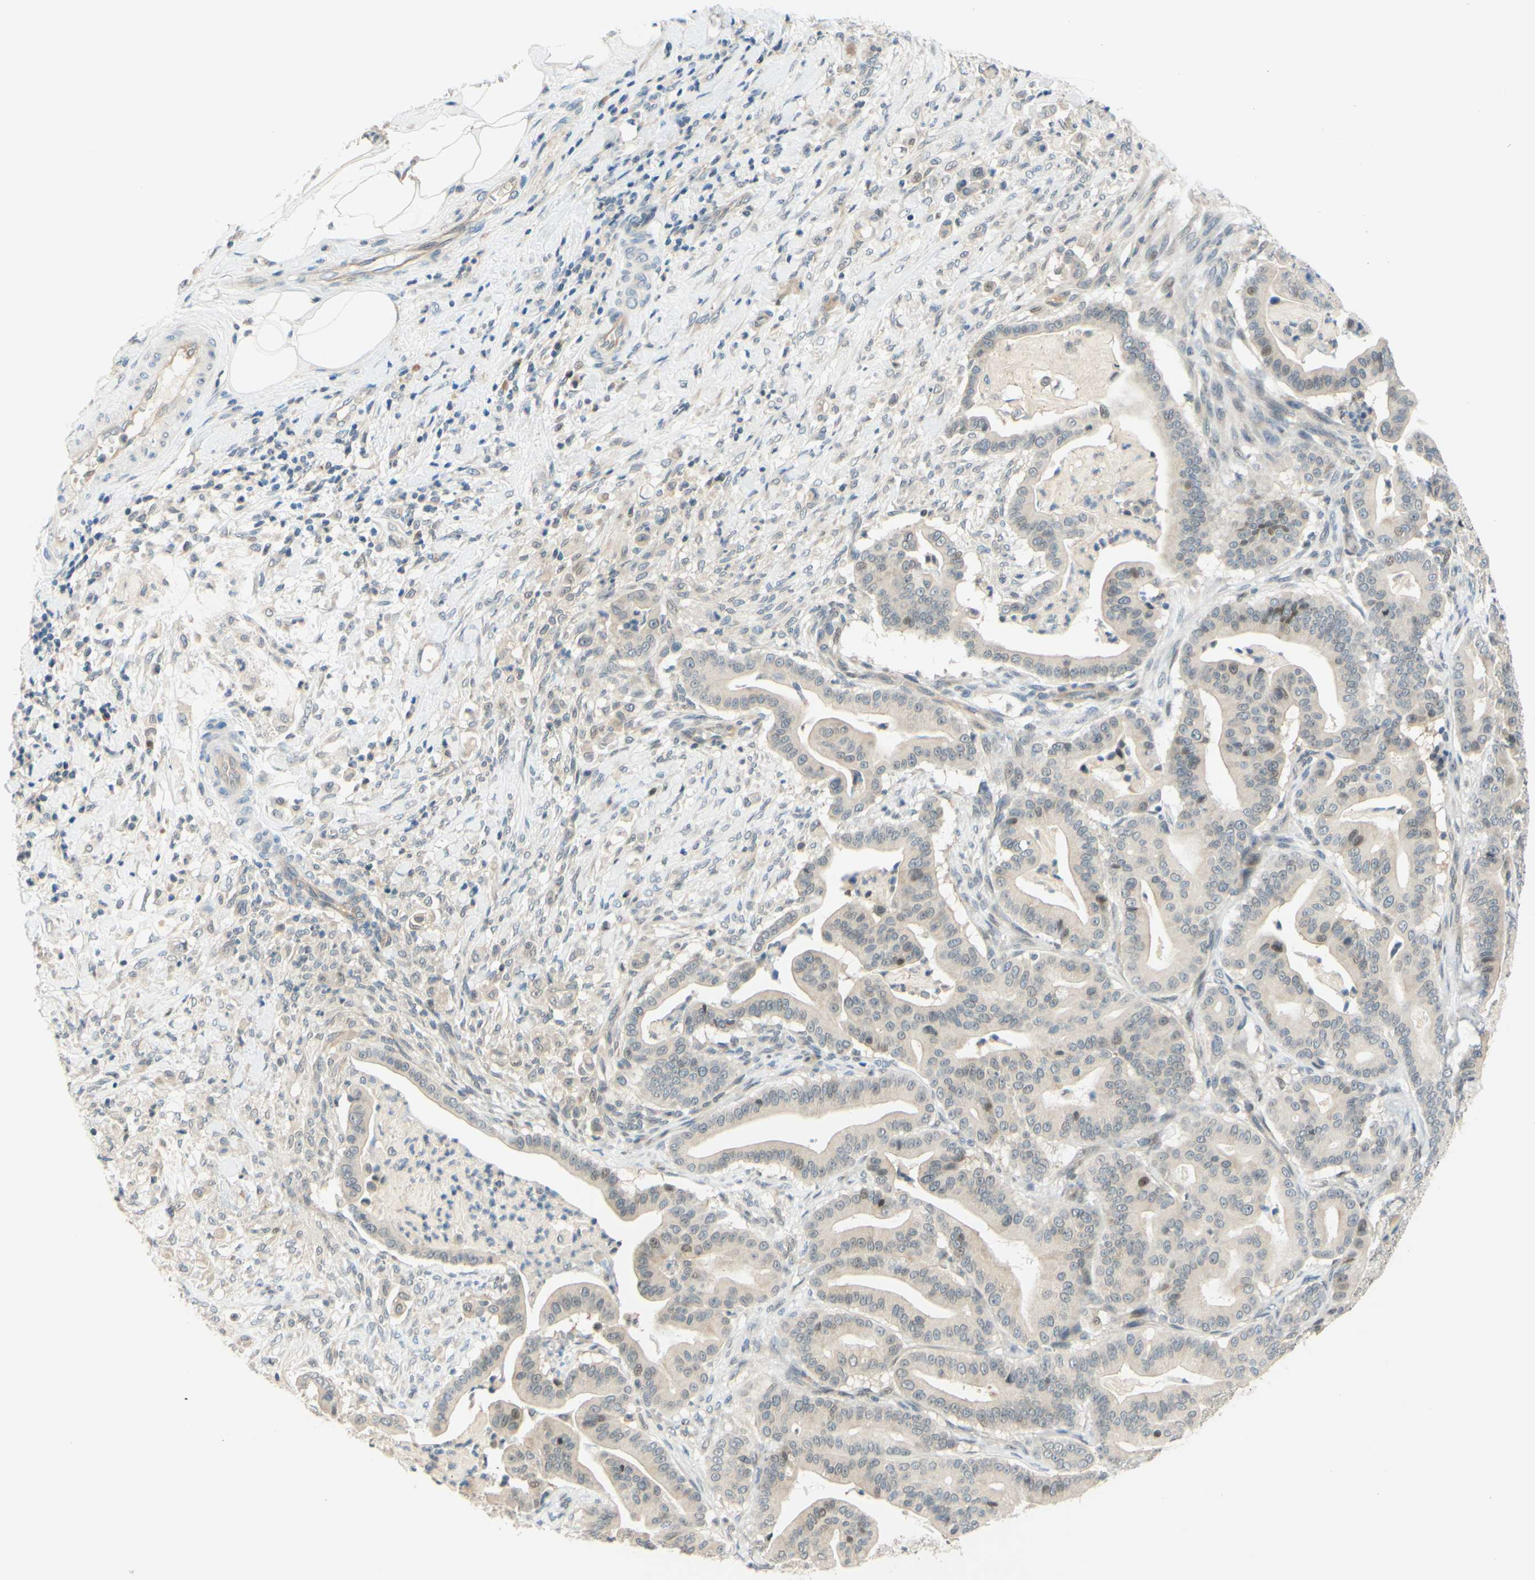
{"staining": {"intensity": "weak", "quantity": "<25%", "location": "nuclear"}, "tissue": "pancreatic cancer", "cell_type": "Tumor cells", "image_type": "cancer", "snomed": [{"axis": "morphology", "description": "Adenocarcinoma, NOS"}, {"axis": "topography", "description": "Pancreas"}], "caption": "DAB (3,3'-diaminobenzidine) immunohistochemical staining of pancreatic adenocarcinoma shows no significant expression in tumor cells.", "gene": "C2CD2L", "patient": {"sex": "male", "age": 63}}